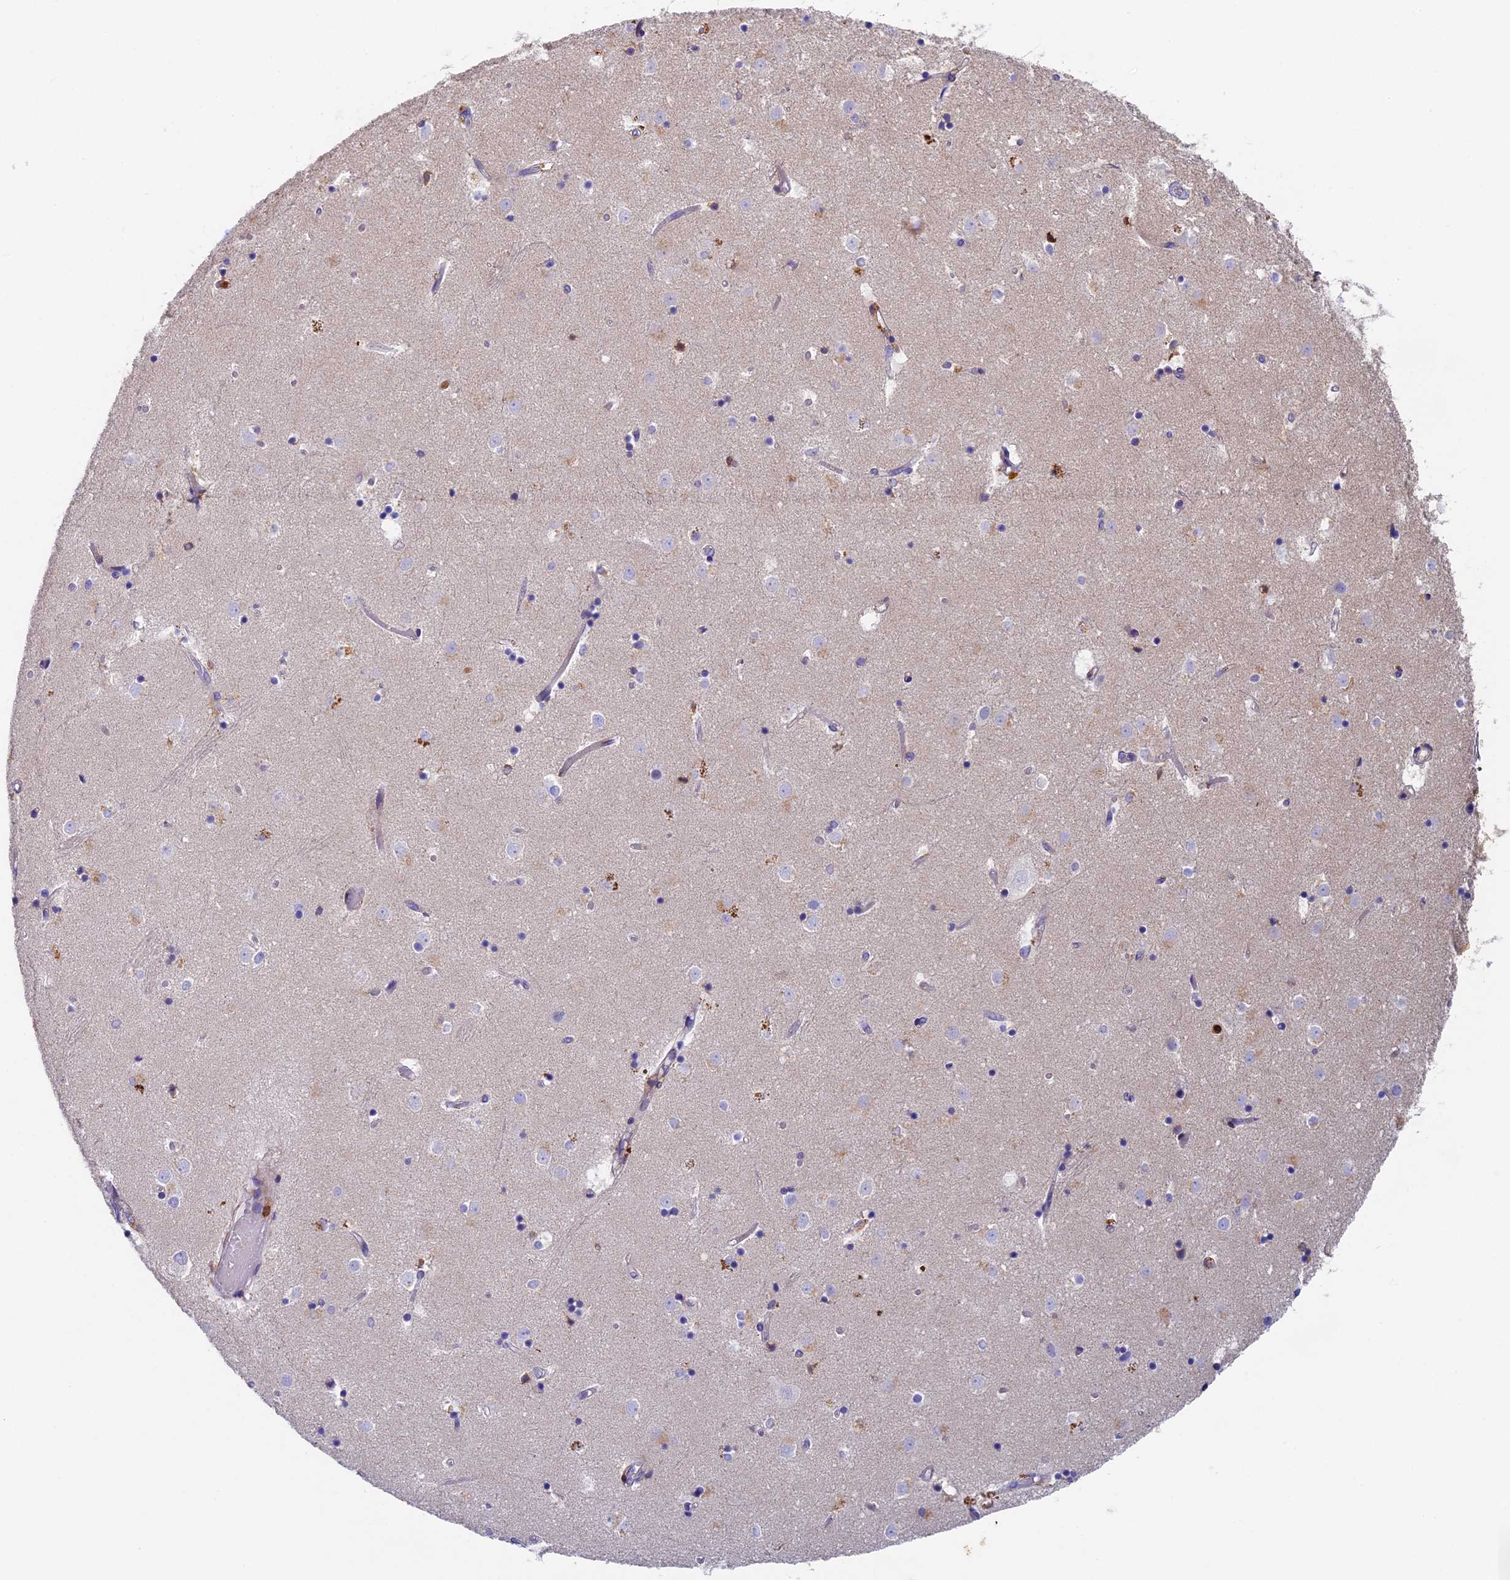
{"staining": {"intensity": "negative", "quantity": "none", "location": "none"}, "tissue": "caudate", "cell_type": "Glial cells", "image_type": "normal", "snomed": [{"axis": "morphology", "description": "Normal tissue, NOS"}, {"axis": "topography", "description": "Lateral ventricle wall"}], "caption": "The image displays no significant expression in glial cells of caudate. (Immunohistochemistry (ihc), brightfield microscopy, high magnification).", "gene": "ADAT1", "patient": {"sex": "female", "age": 52}}